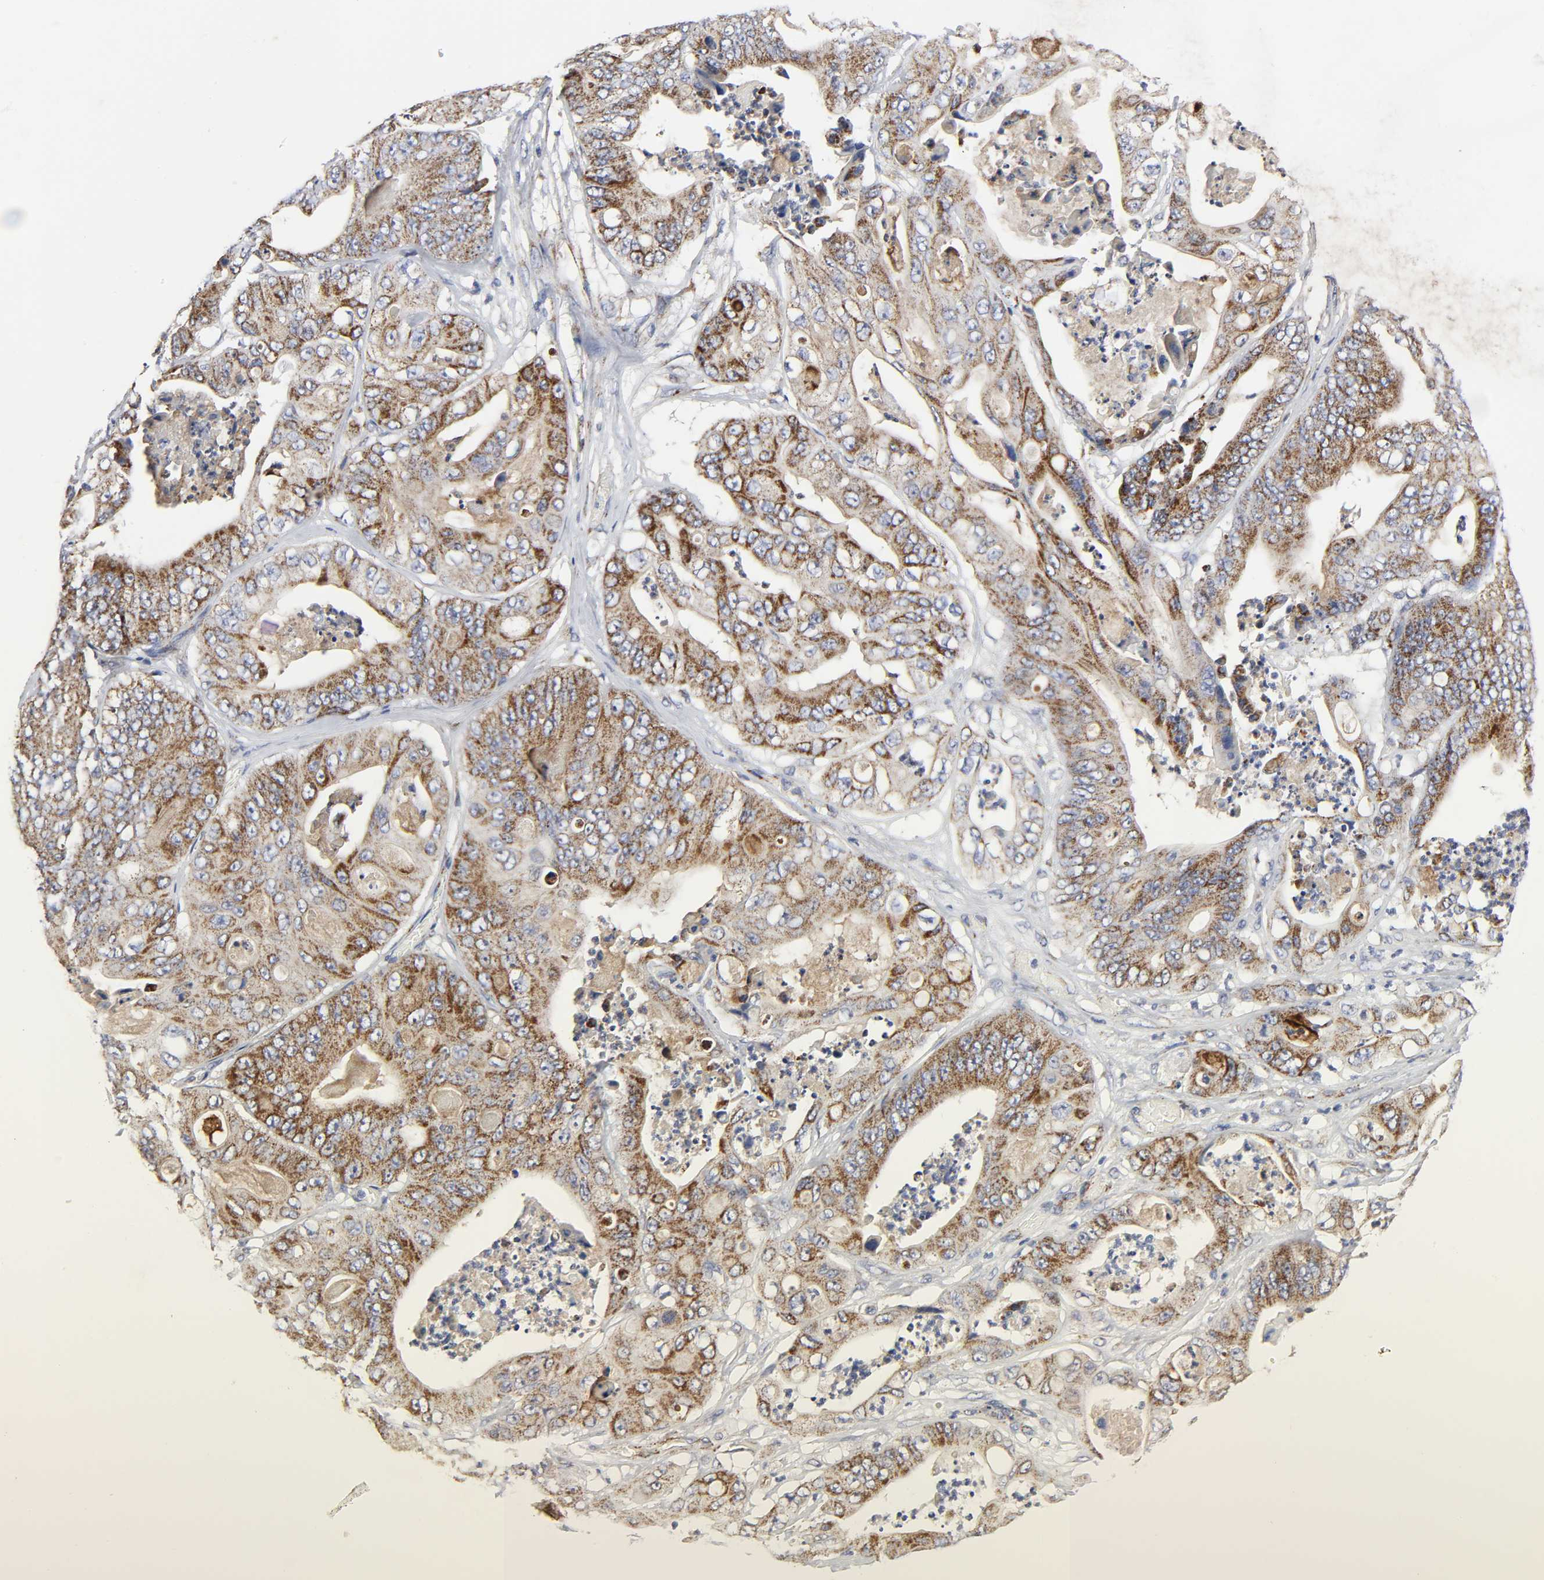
{"staining": {"intensity": "moderate", "quantity": ">75%", "location": "cytoplasmic/membranous"}, "tissue": "stomach cancer", "cell_type": "Tumor cells", "image_type": "cancer", "snomed": [{"axis": "morphology", "description": "Adenocarcinoma, NOS"}, {"axis": "topography", "description": "Stomach"}], "caption": "IHC of stomach adenocarcinoma reveals medium levels of moderate cytoplasmic/membranous staining in about >75% of tumor cells.", "gene": "AOPEP", "patient": {"sex": "female", "age": 73}}